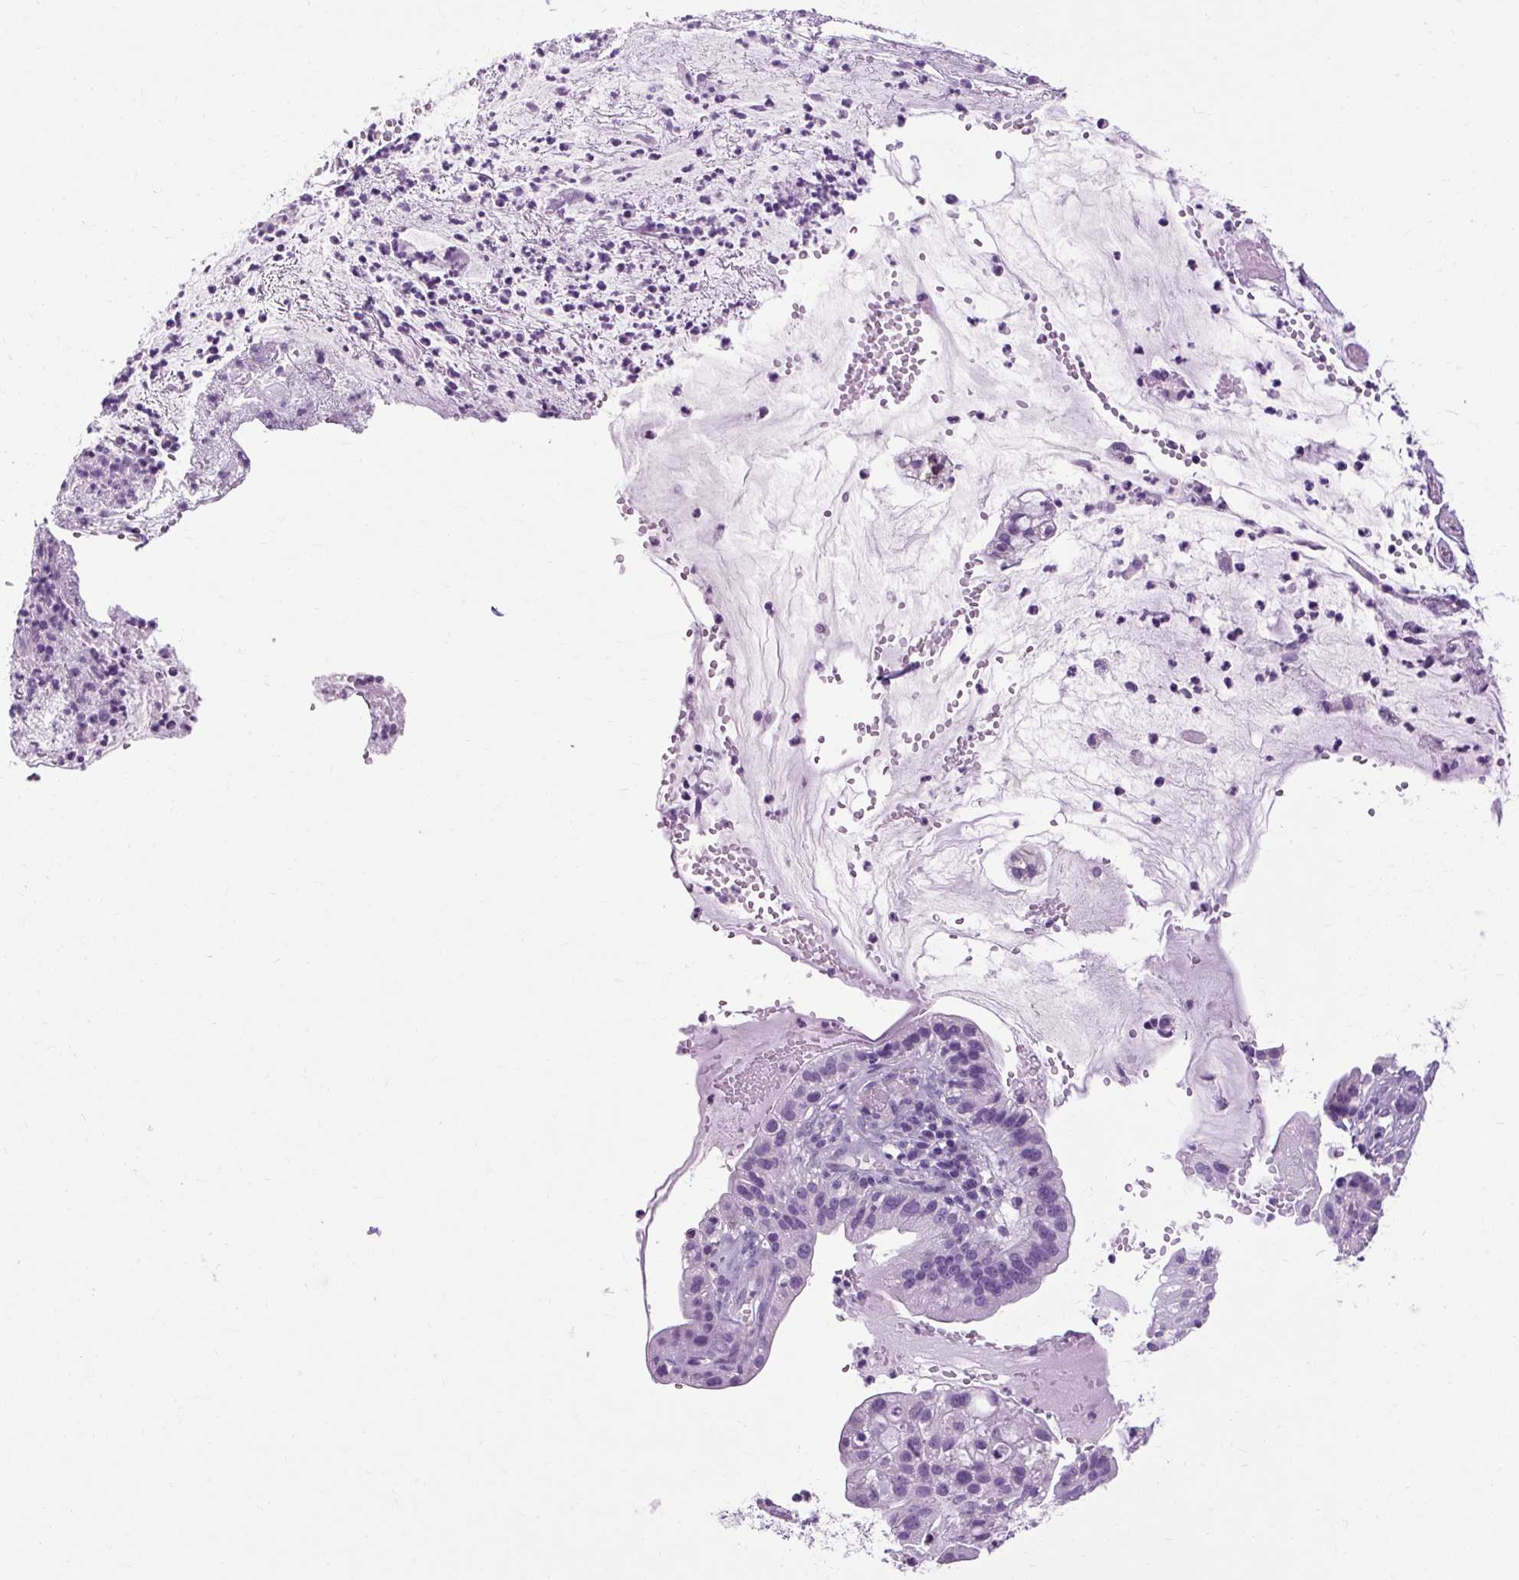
{"staining": {"intensity": "negative", "quantity": "none", "location": "none"}, "tissue": "cervical cancer", "cell_type": "Tumor cells", "image_type": "cancer", "snomed": [{"axis": "morphology", "description": "Adenocarcinoma, NOS"}, {"axis": "topography", "description": "Cervix"}], "caption": "Human adenocarcinoma (cervical) stained for a protein using IHC shows no expression in tumor cells.", "gene": "B3GNT4", "patient": {"sex": "female", "age": 41}}